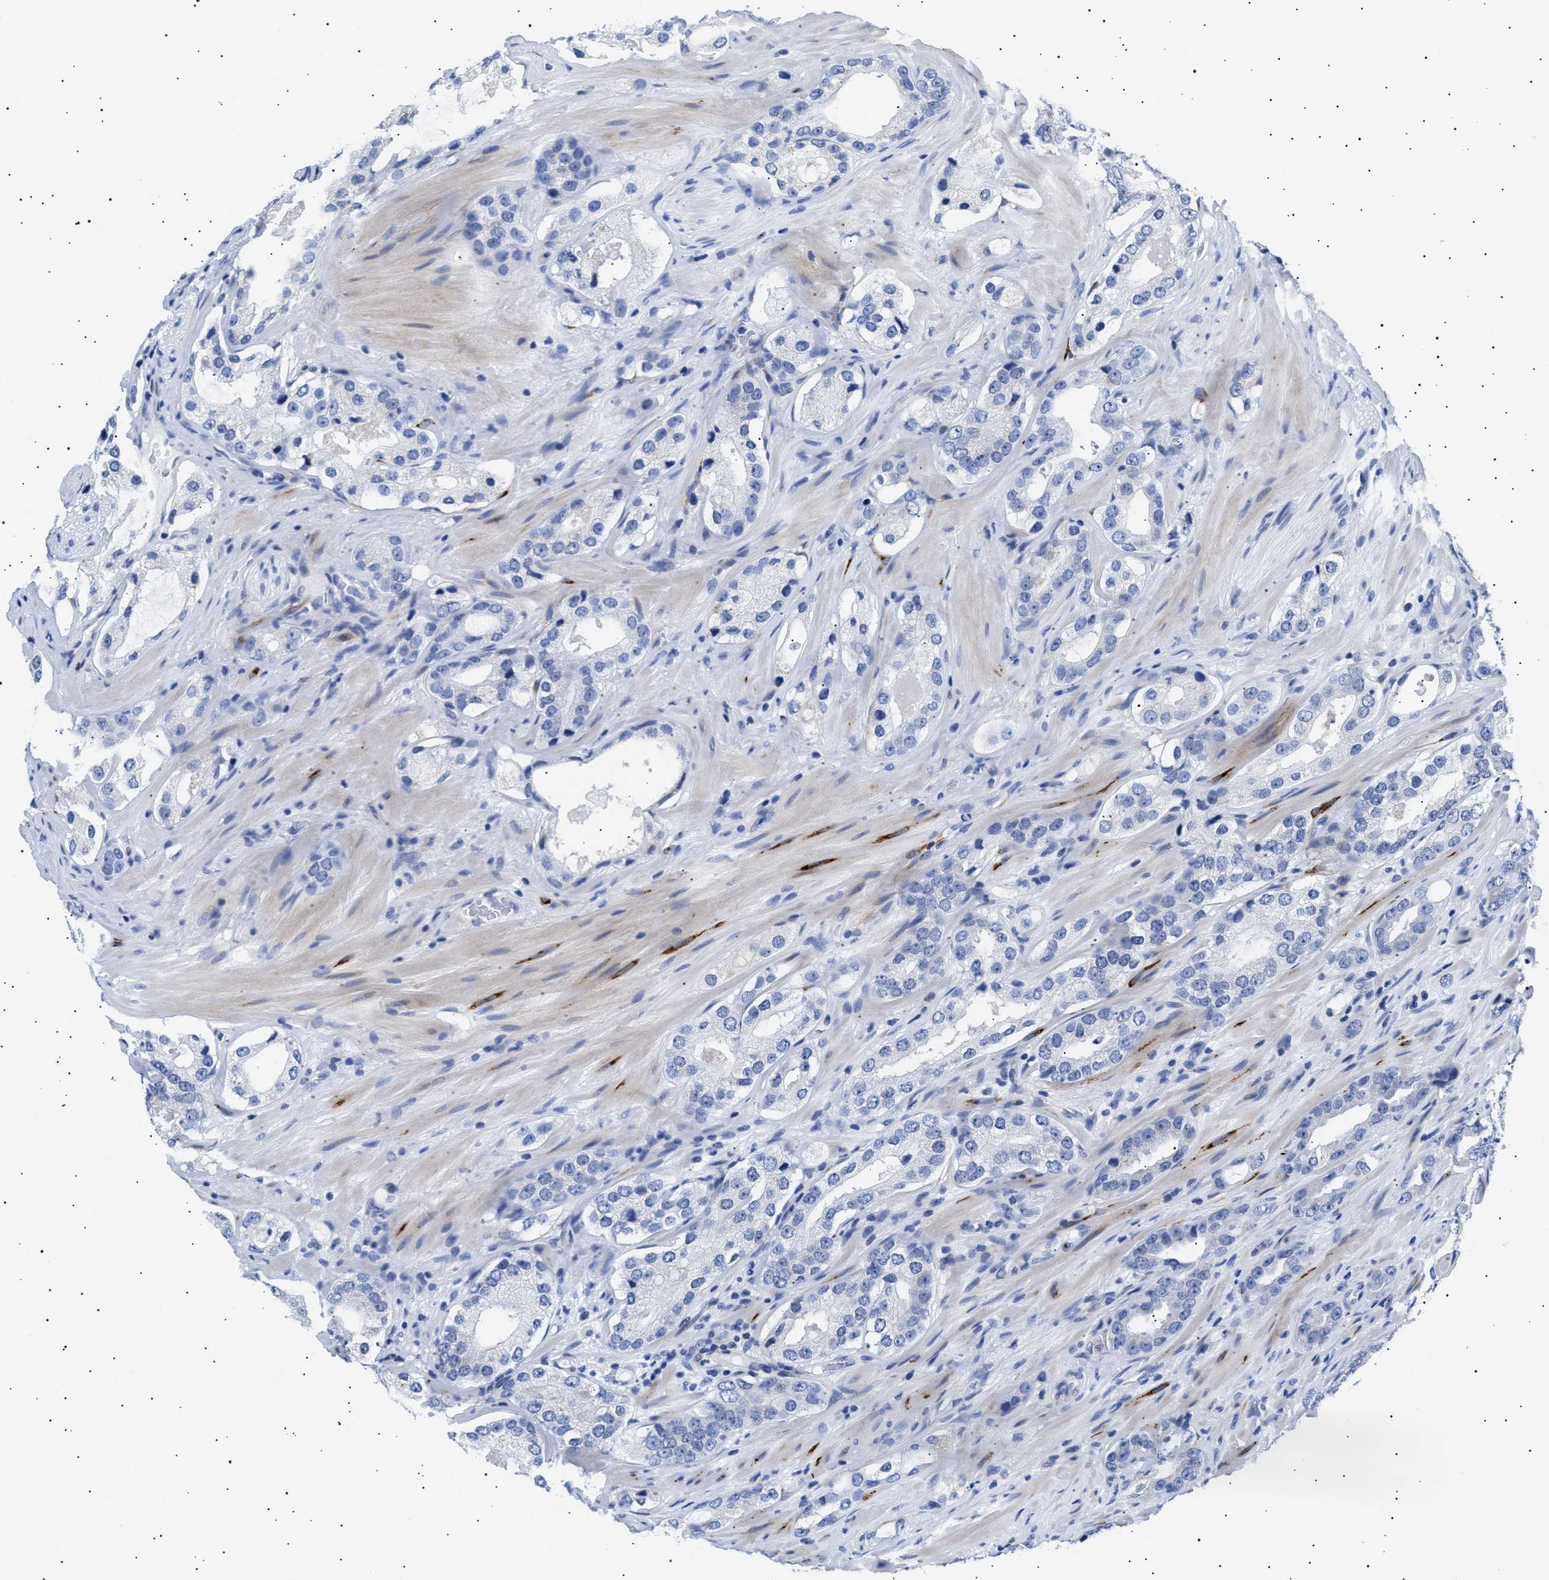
{"staining": {"intensity": "negative", "quantity": "none", "location": "none"}, "tissue": "prostate cancer", "cell_type": "Tumor cells", "image_type": "cancer", "snomed": [{"axis": "morphology", "description": "Adenocarcinoma, High grade"}, {"axis": "topography", "description": "Prostate"}], "caption": "This is a photomicrograph of immunohistochemistry (IHC) staining of prostate cancer, which shows no positivity in tumor cells.", "gene": "HEMGN", "patient": {"sex": "male", "age": 63}}